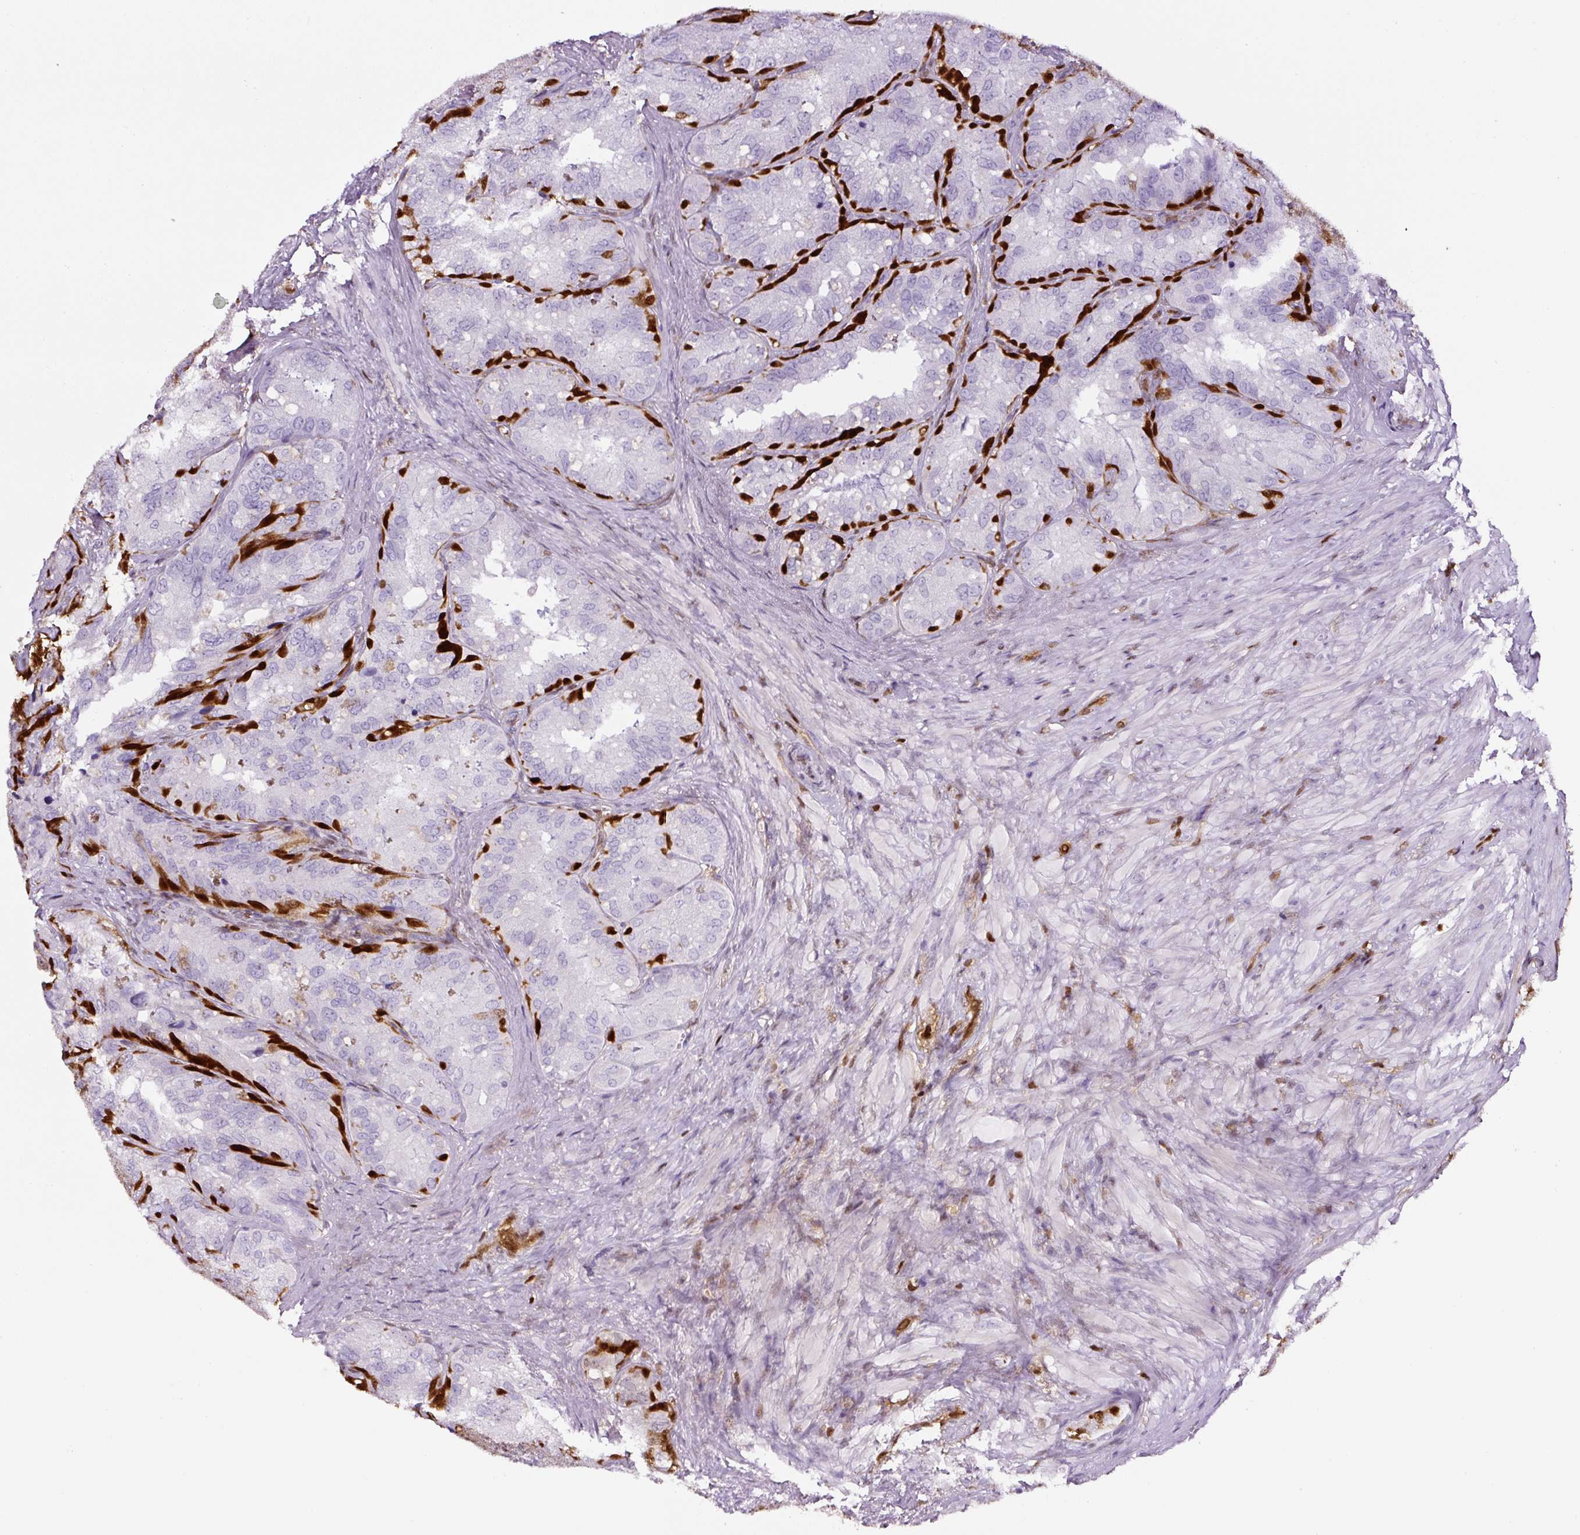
{"staining": {"intensity": "strong", "quantity": "<25%", "location": "cytoplasmic/membranous,nuclear"}, "tissue": "seminal vesicle", "cell_type": "Glandular cells", "image_type": "normal", "snomed": [{"axis": "morphology", "description": "Normal tissue, NOS"}, {"axis": "topography", "description": "Seminal veicle"}], "caption": "Protein analysis of benign seminal vesicle reveals strong cytoplasmic/membranous,nuclear staining in approximately <25% of glandular cells.", "gene": "ANXA1", "patient": {"sex": "male", "age": 69}}